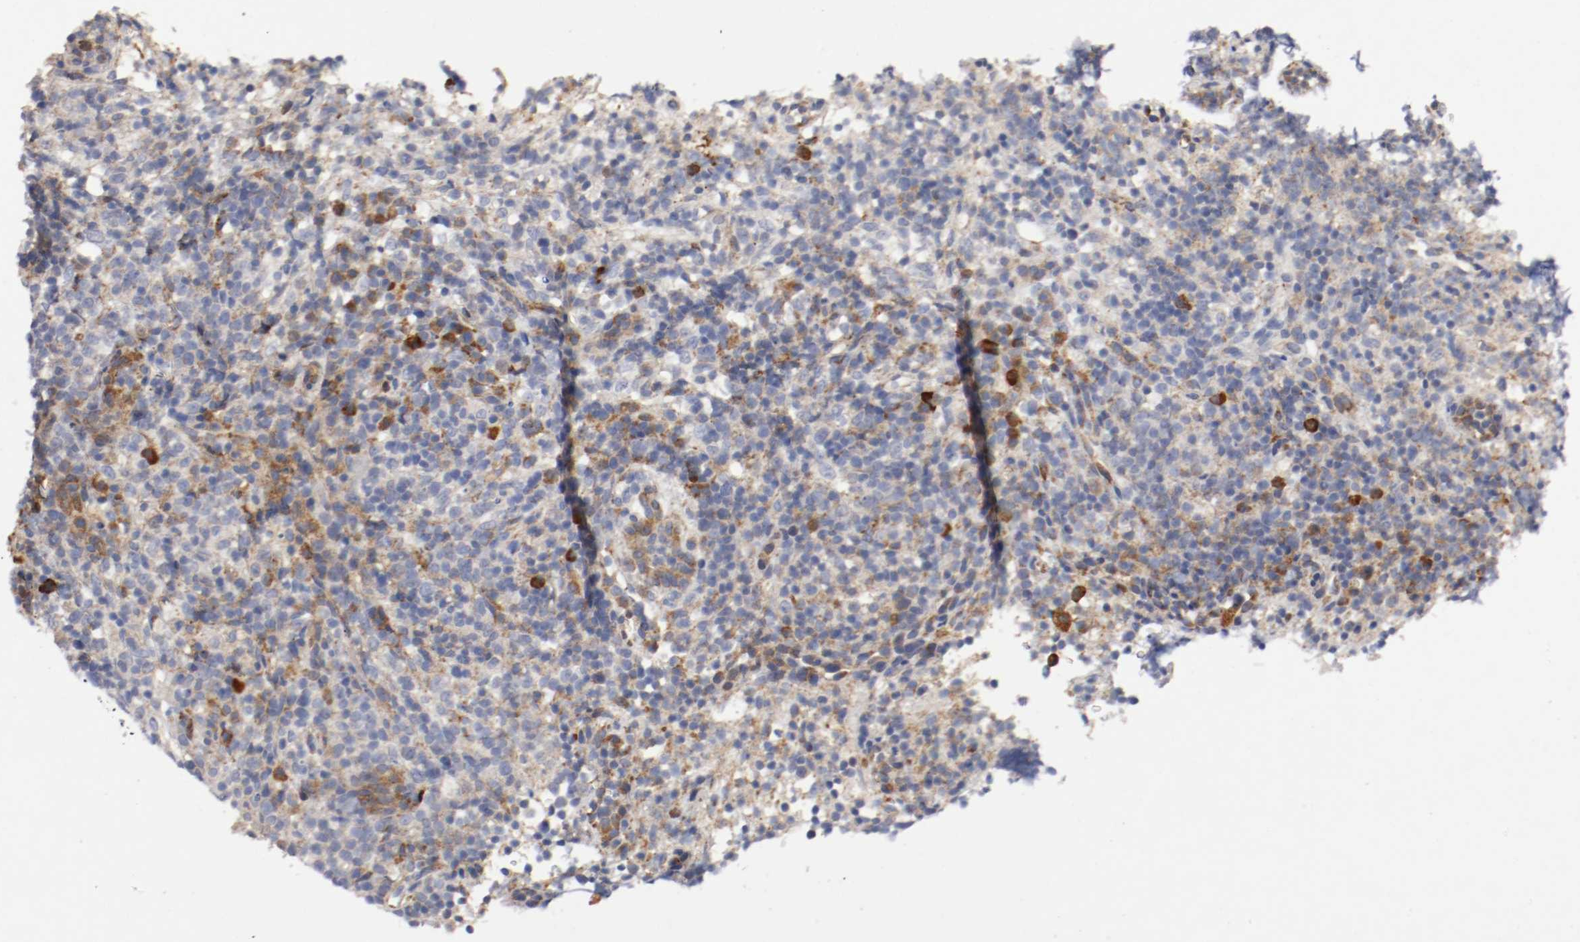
{"staining": {"intensity": "moderate", "quantity": "25%-75%", "location": "cytoplasmic/membranous"}, "tissue": "lymphoma", "cell_type": "Tumor cells", "image_type": "cancer", "snomed": [{"axis": "morphology", "description": "Malignant lymphoma, non-Hodgkin's type, High grade"}, {"axis": "topography", "description": "Lymph node"}], "caption": "Protein expression analysis of human lymphoma reveals moderate cytoplasmic/membranous expression in approximately 25%-75% of tumor cells.", "gene": "TRAF2", "patient": {"sex": "female", "age": 76}}